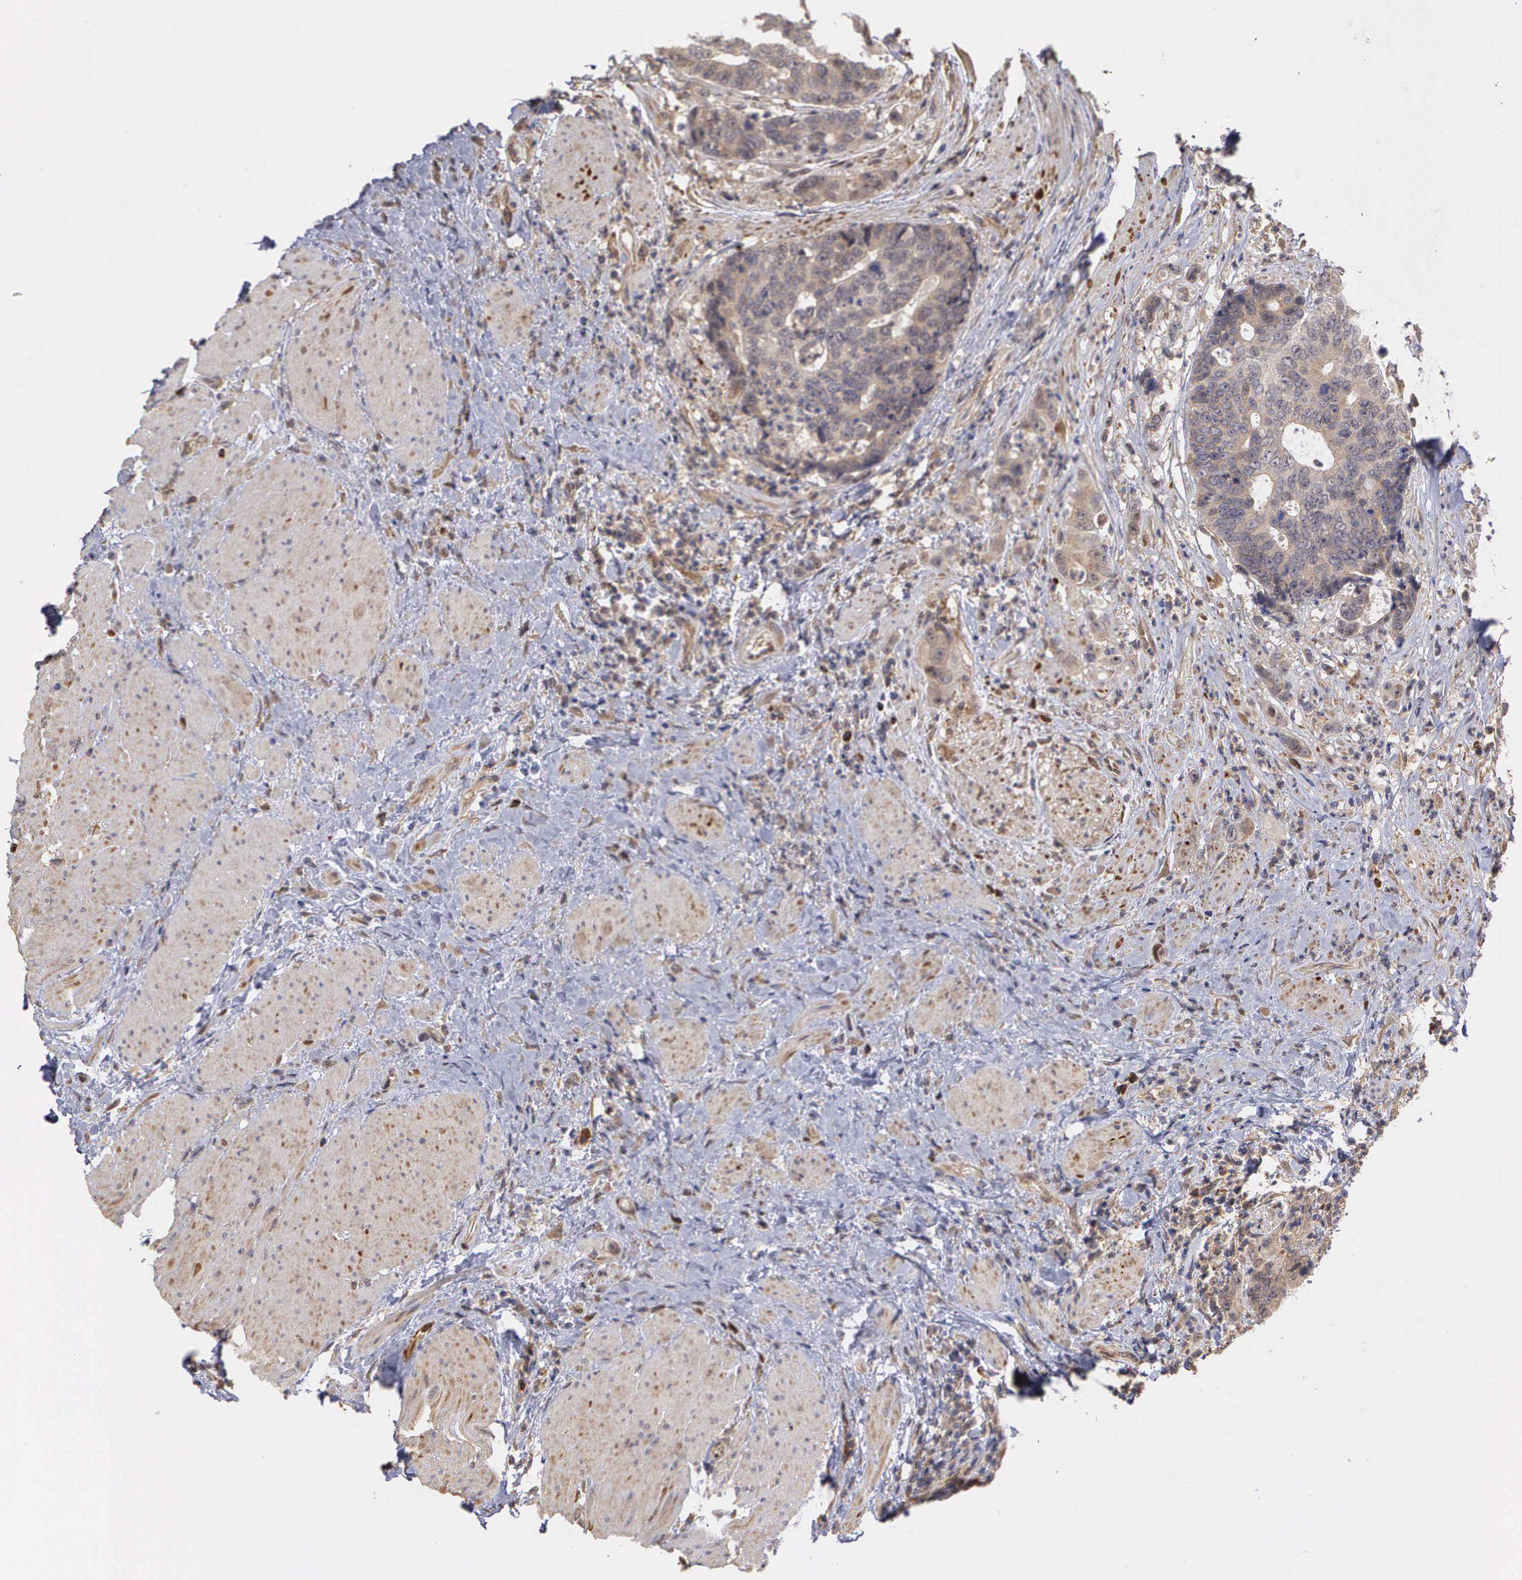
{"staining": {"intensity": "weak", "quantity": ">75%", "location": "cytoplasmic/membranous"}, "tissue": "colorectal cancer", "cell_type": "Tumor cells", "image_type": "cancer", "snomed": [{"axis": "morphology", "description": "Adenocarcinoma, NOS"}, {"axis": "topography", "description": "Rectum"}], "caption": "High-power microscopy captured an immunohistochemistry image of colorectal adenocarcinoma, revealing weak cytoplasmic/membranous positivity in approximately >75% of tumor cells.", "gene": "DNAJB7", "patient": {"sex": "female", "age": 65}}